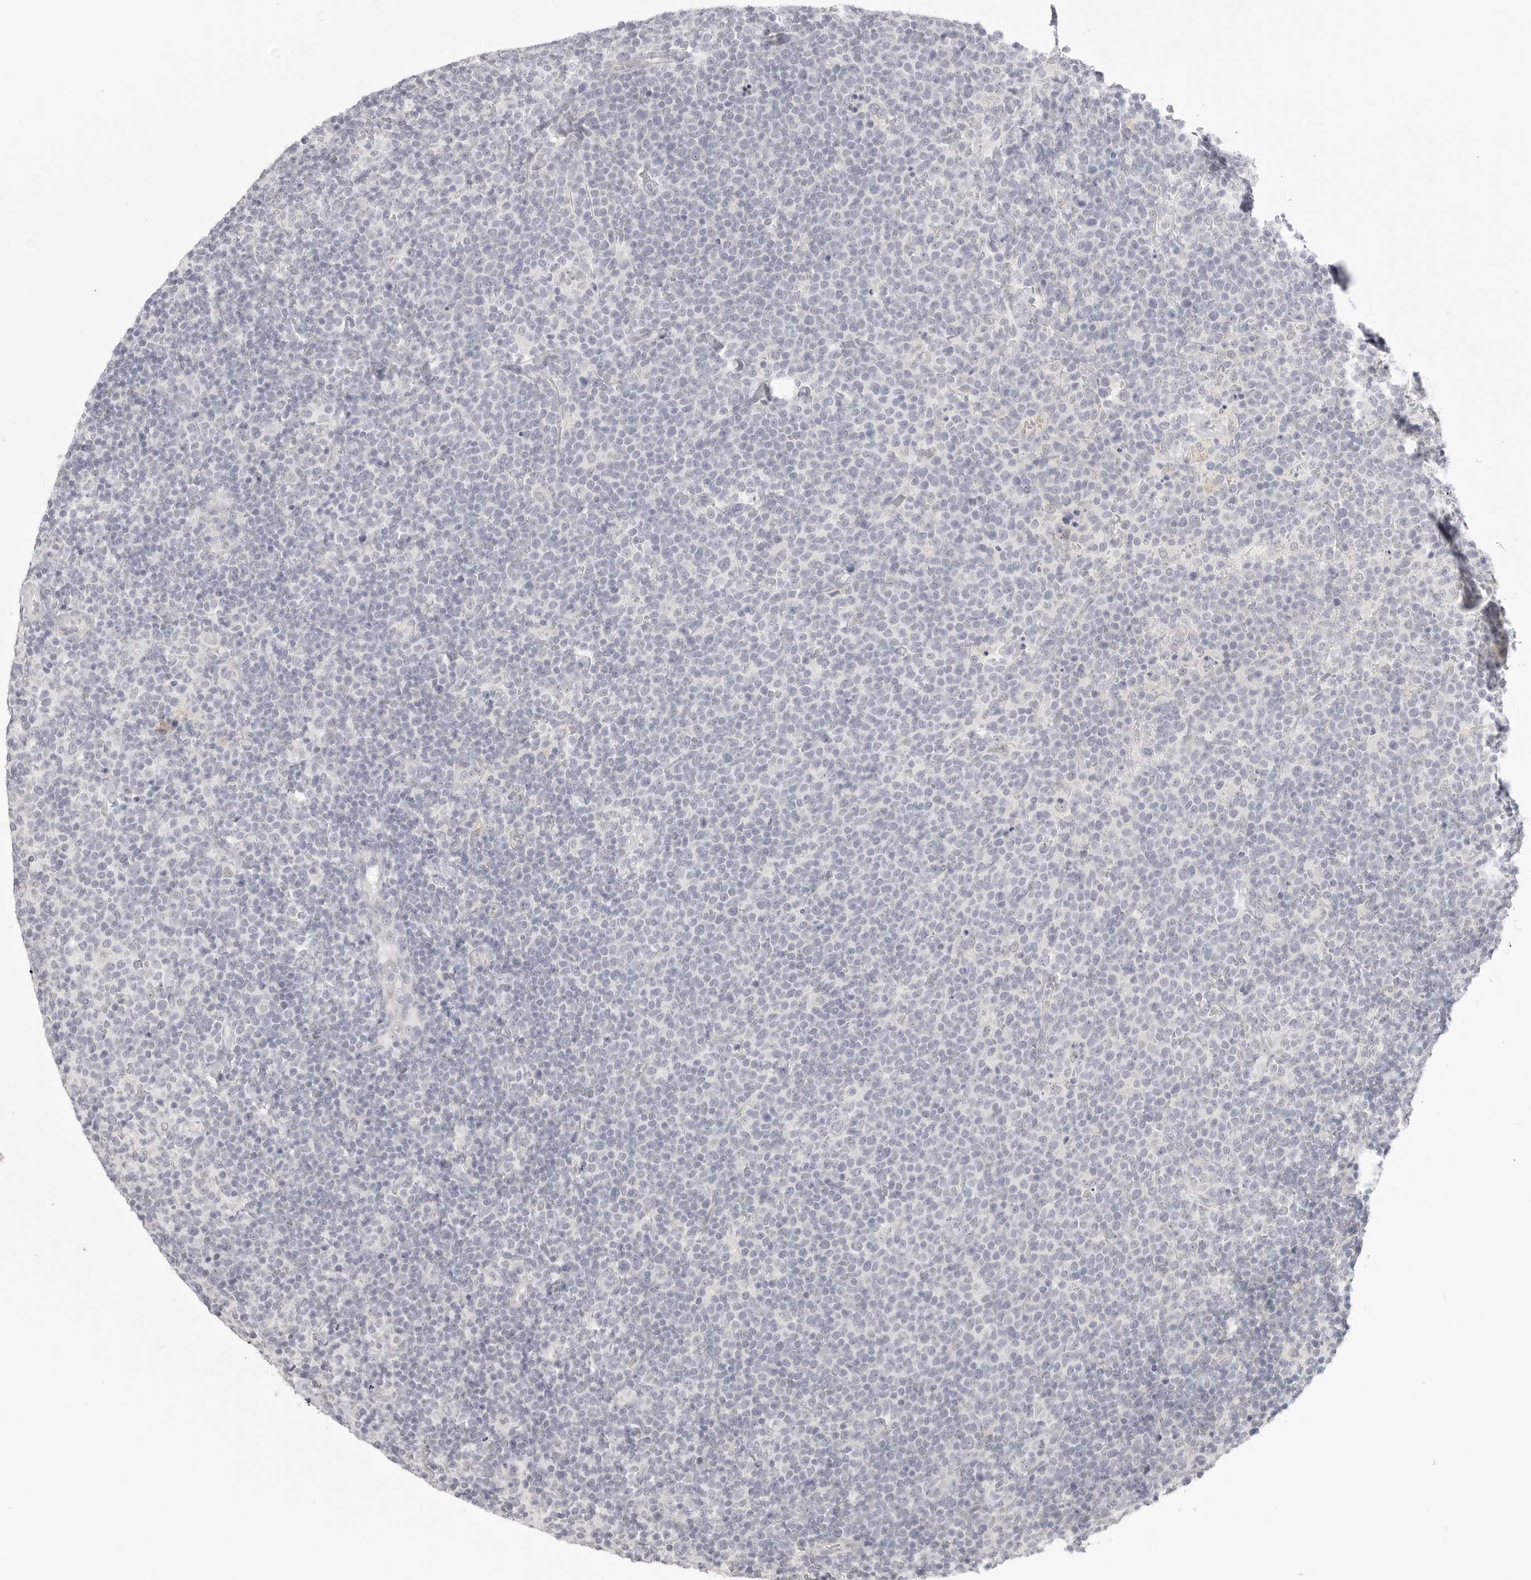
{"staining": {"intensity": "negative", "quantity": "none", "location": "none"}, "tissue": "lymphoma", "cell_type": "Tumor cells", "image_type": "cancer", "snomed": [{"axis": "morphology", "description": "Malignant lymphoma, non-Hodgkin's type, High grade"}, {"axis": "topography", "description": "Lymph node"}], "caption": "DAB (3,3'-diaminobenzidine) immunohistochemical staining of human malignant lymphoma, non-Hodgkin's type (high-grade) reveals no significant positivity in tumor cells.", "gene": "KLK11", "patient": {"sex": "male", "age": 61}}